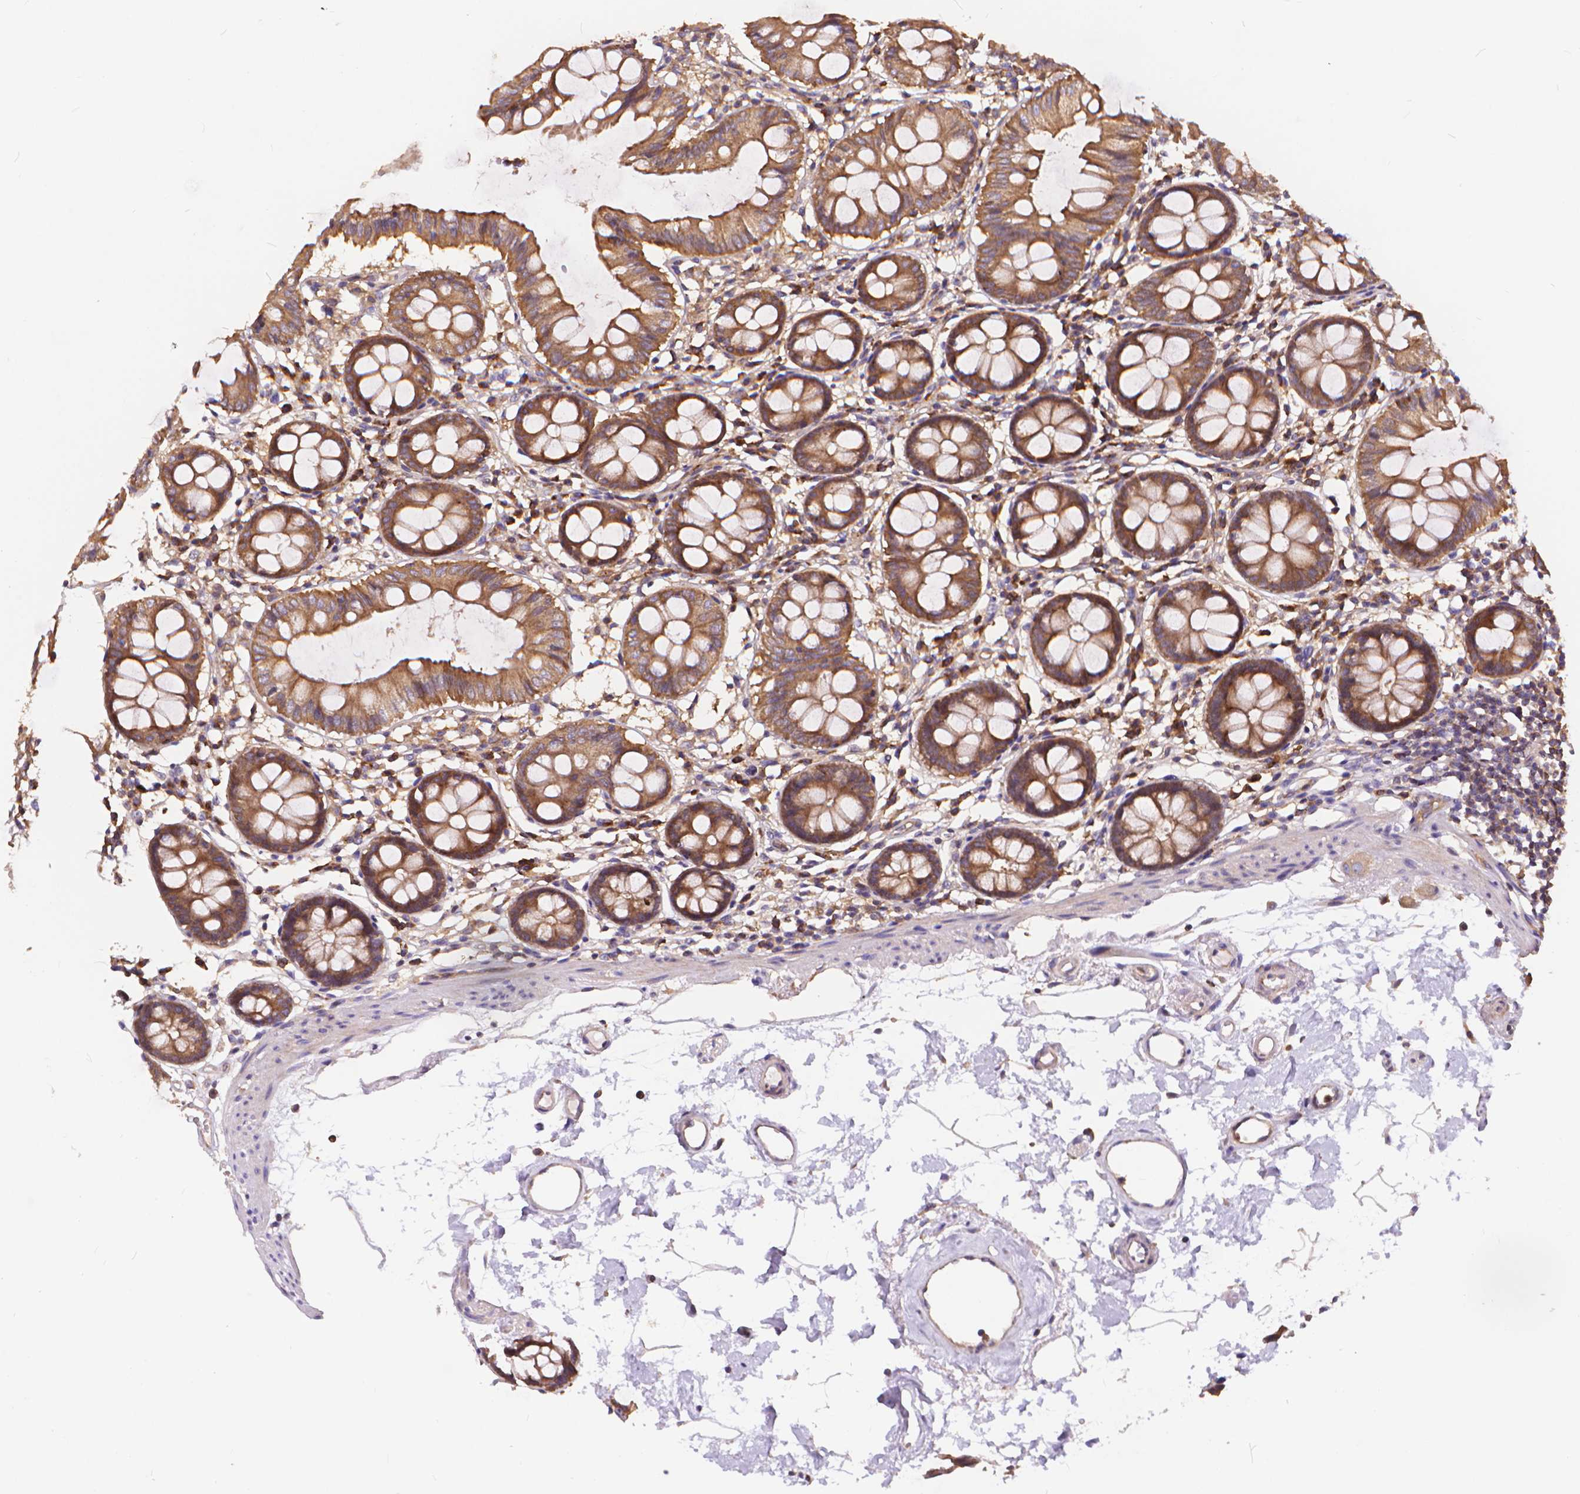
{"staining": {"intensity": "negative", "quantity": "none", "location": "none"}, "tissue": "colon", "cell_type": "Endothelial cells", "image_type": "normal", "snomed": [{"axis": "morphology", "description": "Normal tissue, NOS"}, {"axis": "topography", "description": "Colon"}], "caption": "DAB (3,3'-diaminobenzidine) immunohistochemical staining of unremarkable human colon shows no significant expression in endothelial cells.", "gene": "ARAP1", "patient": {"sex": "female", "age": 84}}